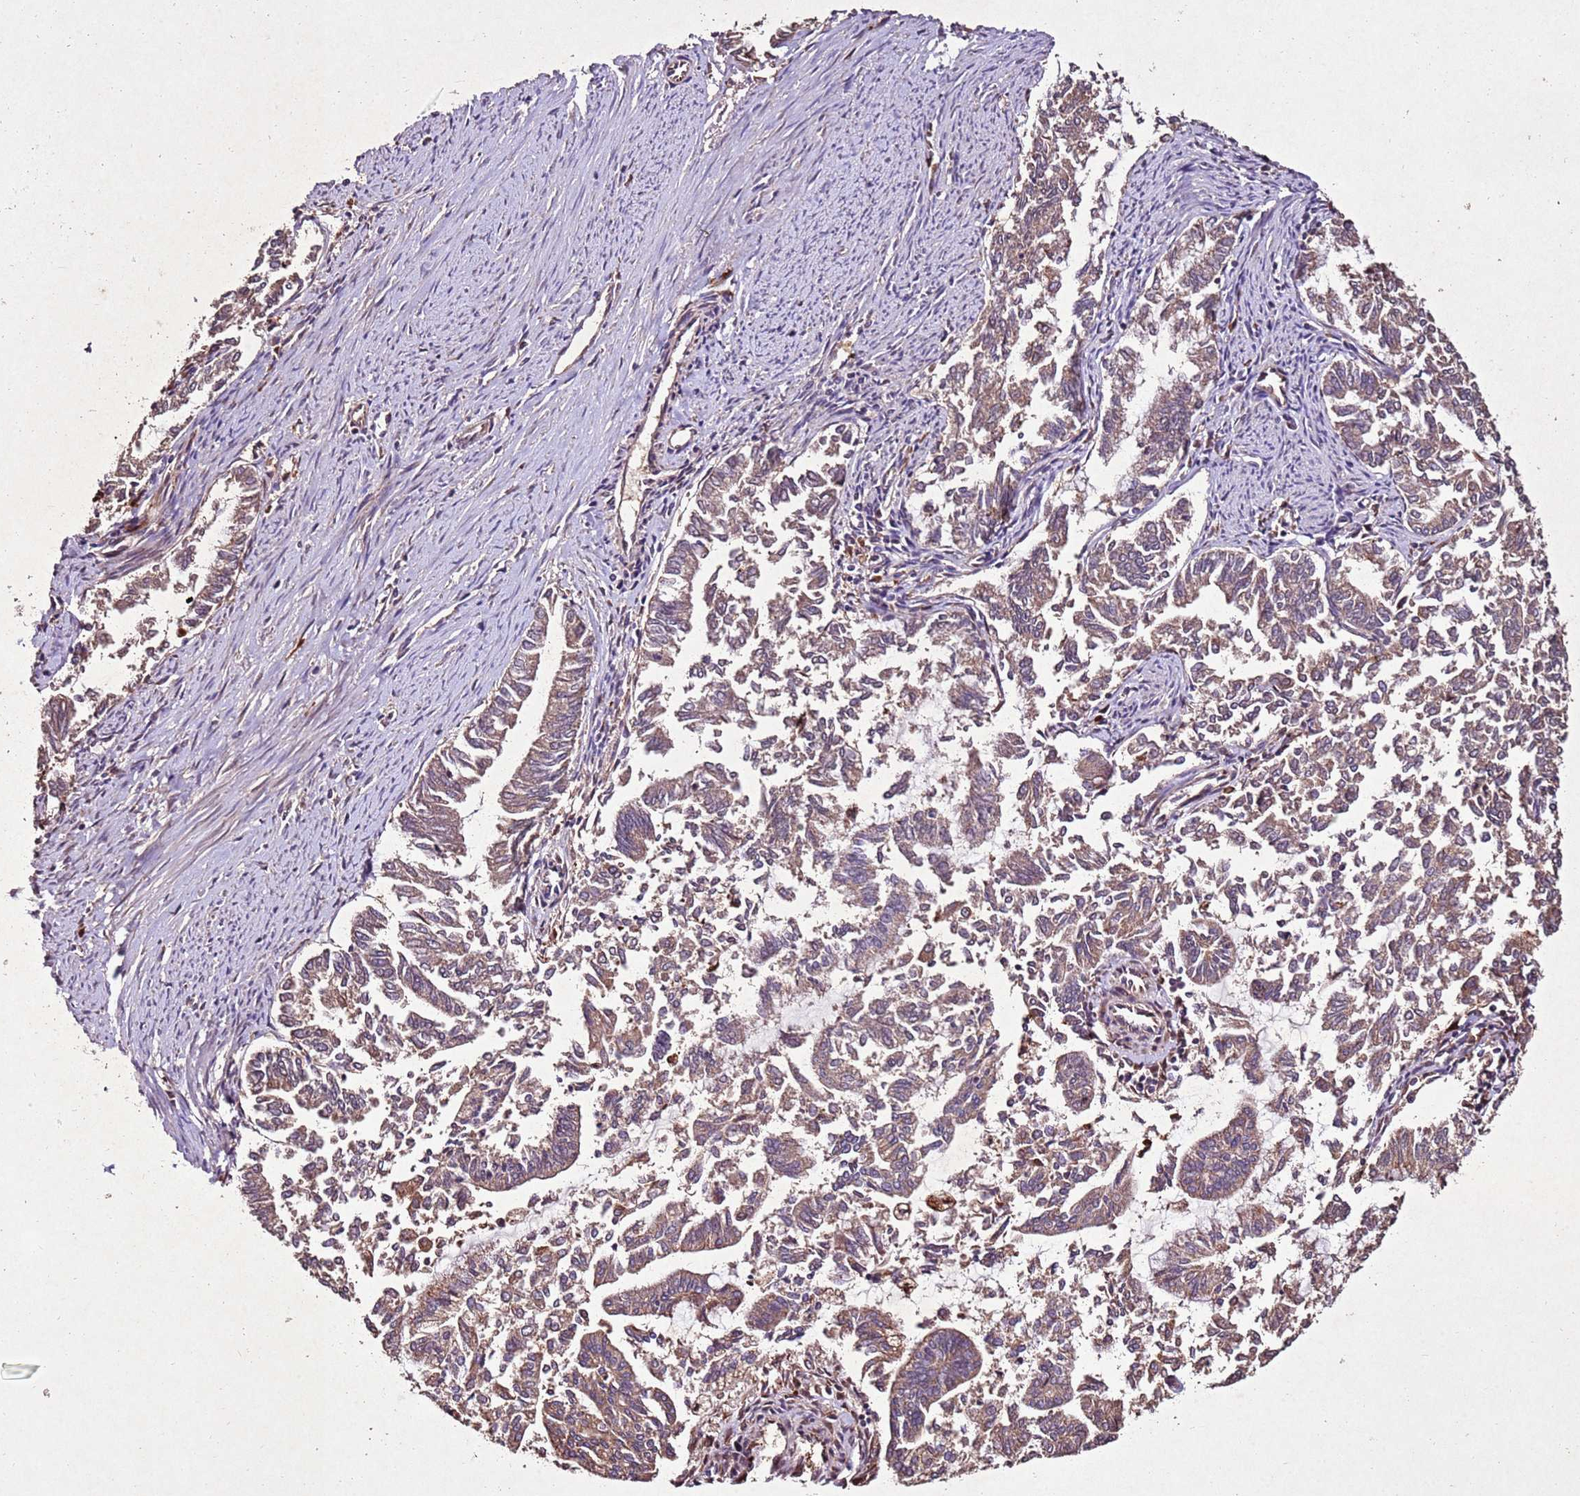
{"staining": {"intensity": "weak", "quantity": ">75%", "location": "cytoplasmic/membranous"}, "tissue": "endometrial cancer", "cell_type": "Tumor cells", "image_type": "cancer", "snomed": [{"axis": "morphology", "description": "Adenocarcinoma, NOS"}, {"axis": "topography", "description": "Endometrium"}], "caption": "Protein expression analysis of human endometrial adenocarcinoma reveals weak cytoplasmic/membranous staining in approximately >75% of tumor cells.", "gene": "PTMA", "patient": {"sex": "female", "age": 79}}